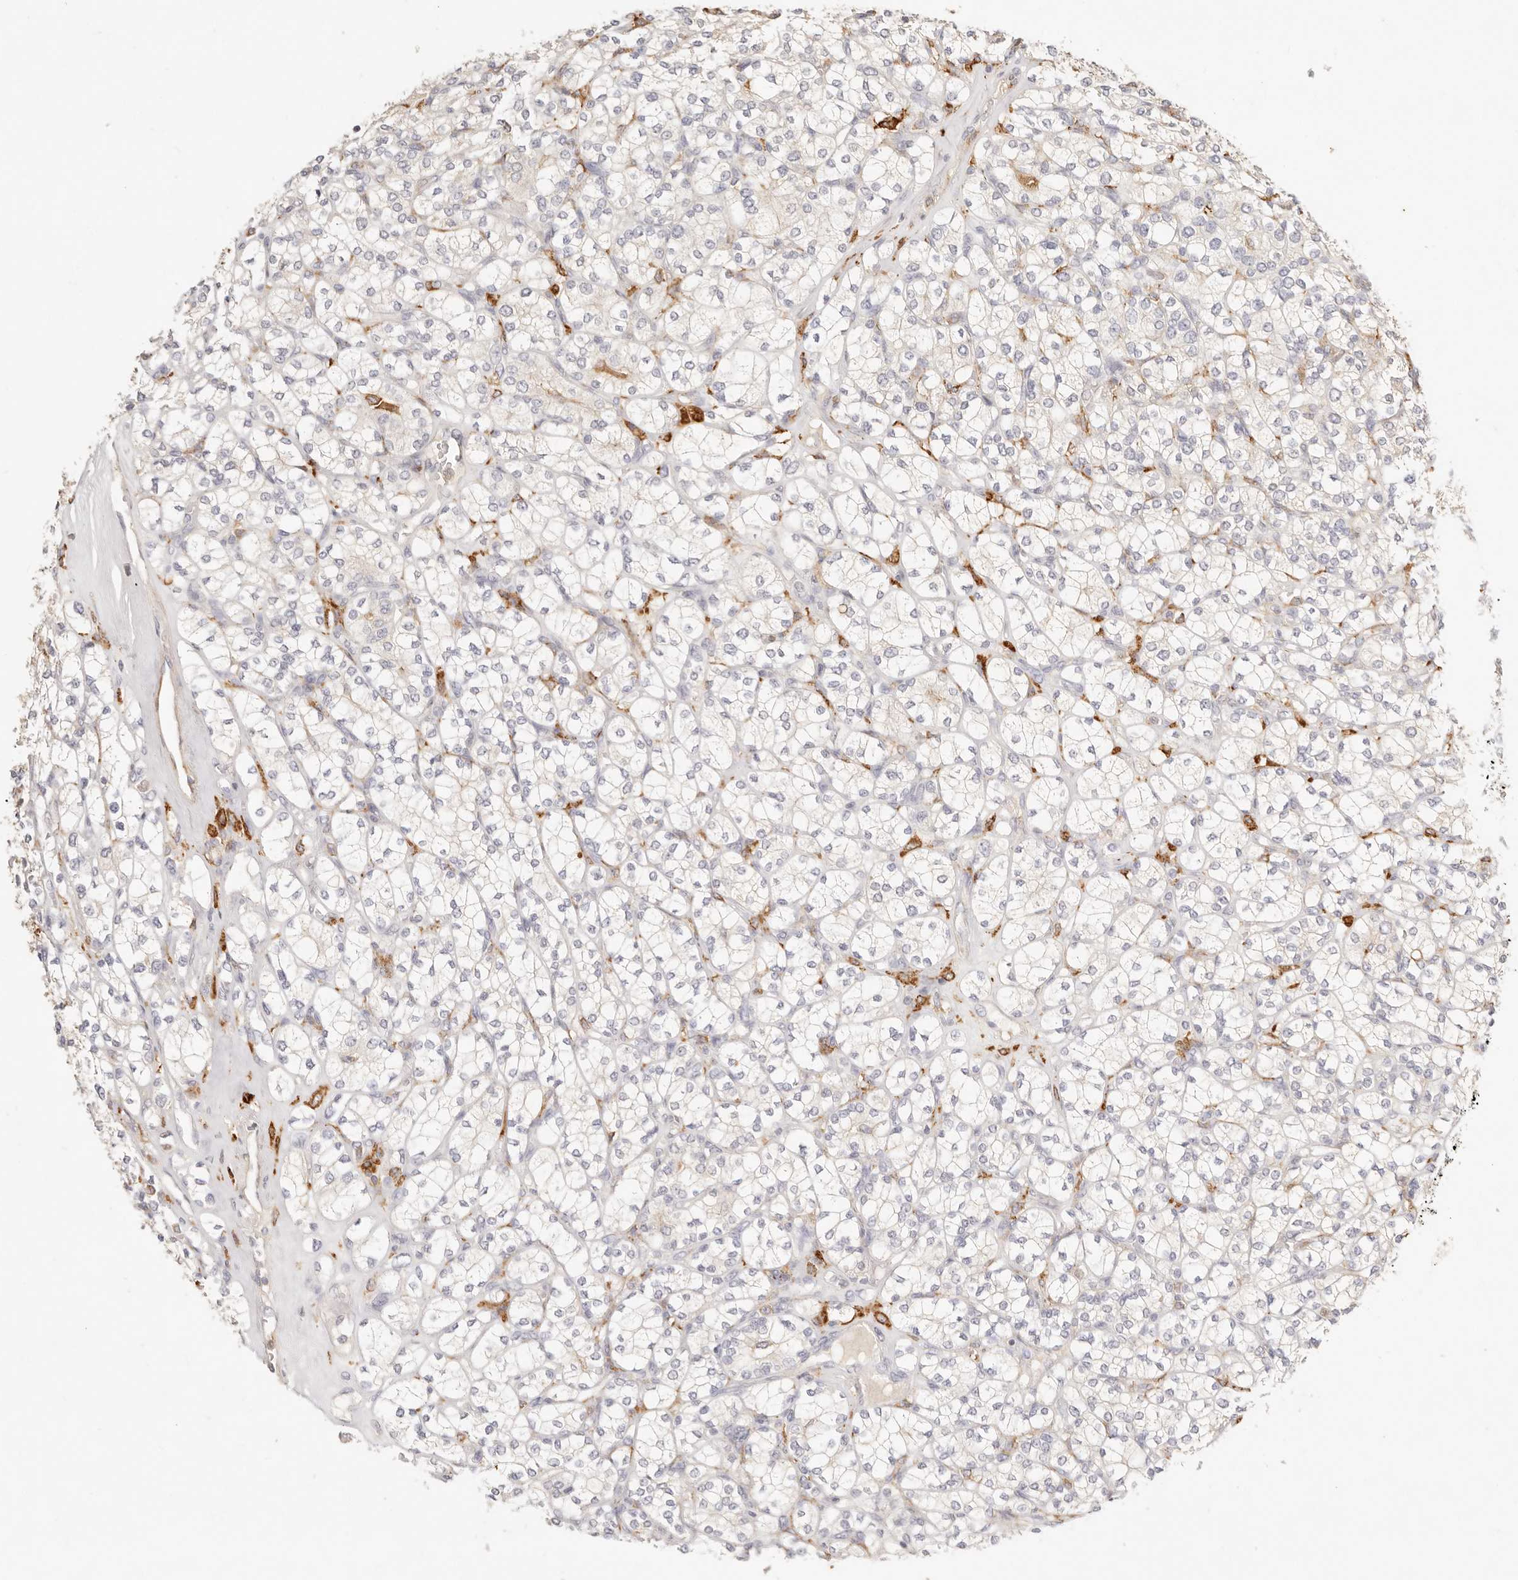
{"staining": {"intensity": "negative", "quantity": "none", "location": "none"}, "tissue": "renal cancer", "cell_type": "Tumor cells", "image_type": "cancer", "snomed": [{"axis": "morphology", "description": "Adenocarcinoma, NOS"}, {"axis": "topography", "description": "Kidney"}], "caption": "Tumor cells show no significant expression in renal cancer (adenocarcinoma). (Brightfield microscopy of DAB (3,3'-diaminobenzidine) immunohistochemistry at high magnification).", "gene": "HK2", "patient": {"sex": "male", "age": 77}}